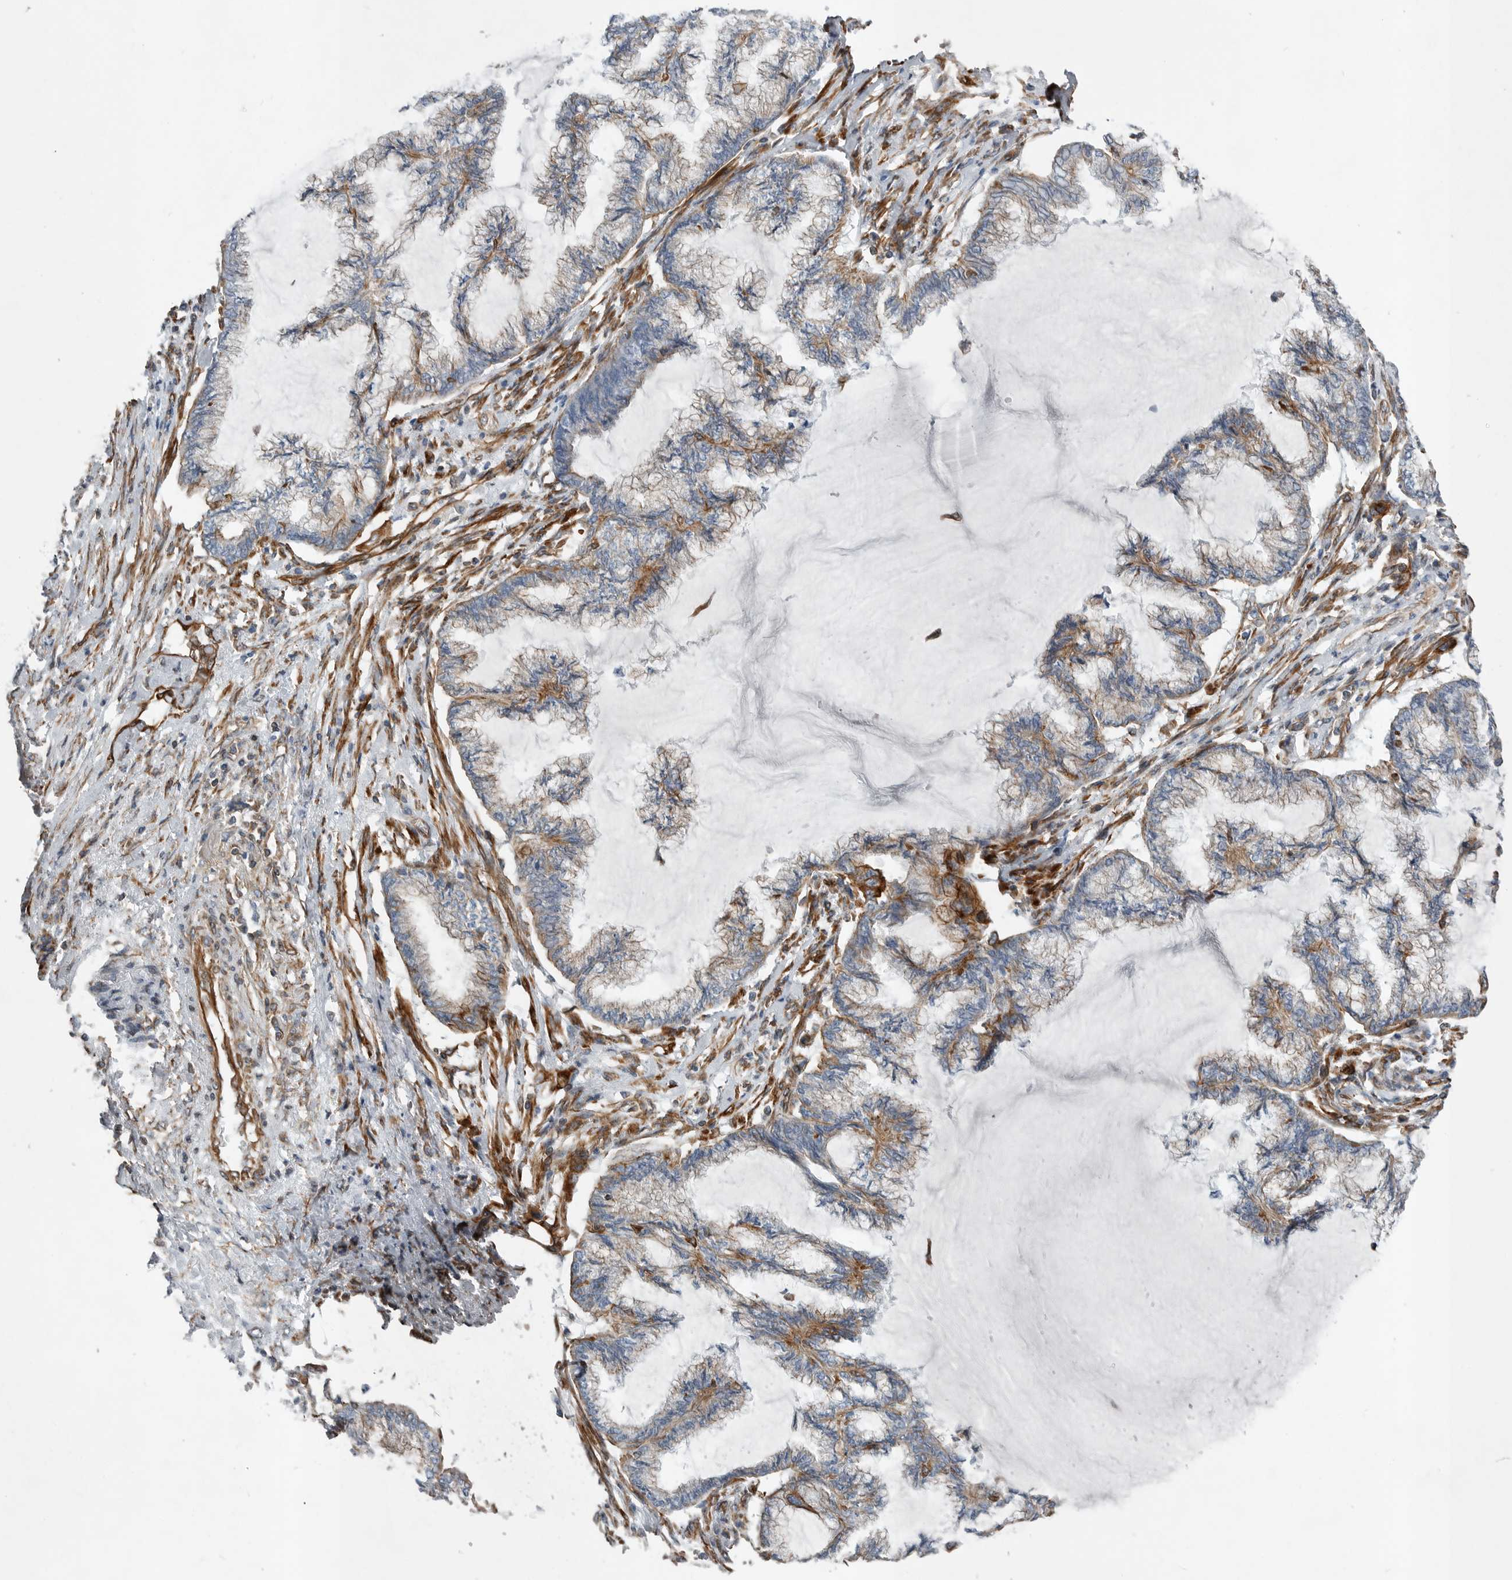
{"staining": {"intensity": "weak", "quantity": "<25%", "location": "cytoplasmic/membranous"}, "tissue": "endometrial cancer", "cell_type": "Tumor cells", "image_type": "cancer", "snomed": [{"axis": "morphology", "description": "Adenocarcinoma, NOS"}, {"axis": "topography", "description": "Endometrium"}], "caption": "This is a image of immunohistochemistry staining of endometrial cancer, which shows no positivity in tumor cells.", "gene": "PLEC", "patient": {"sex": "female", "age": 86}}